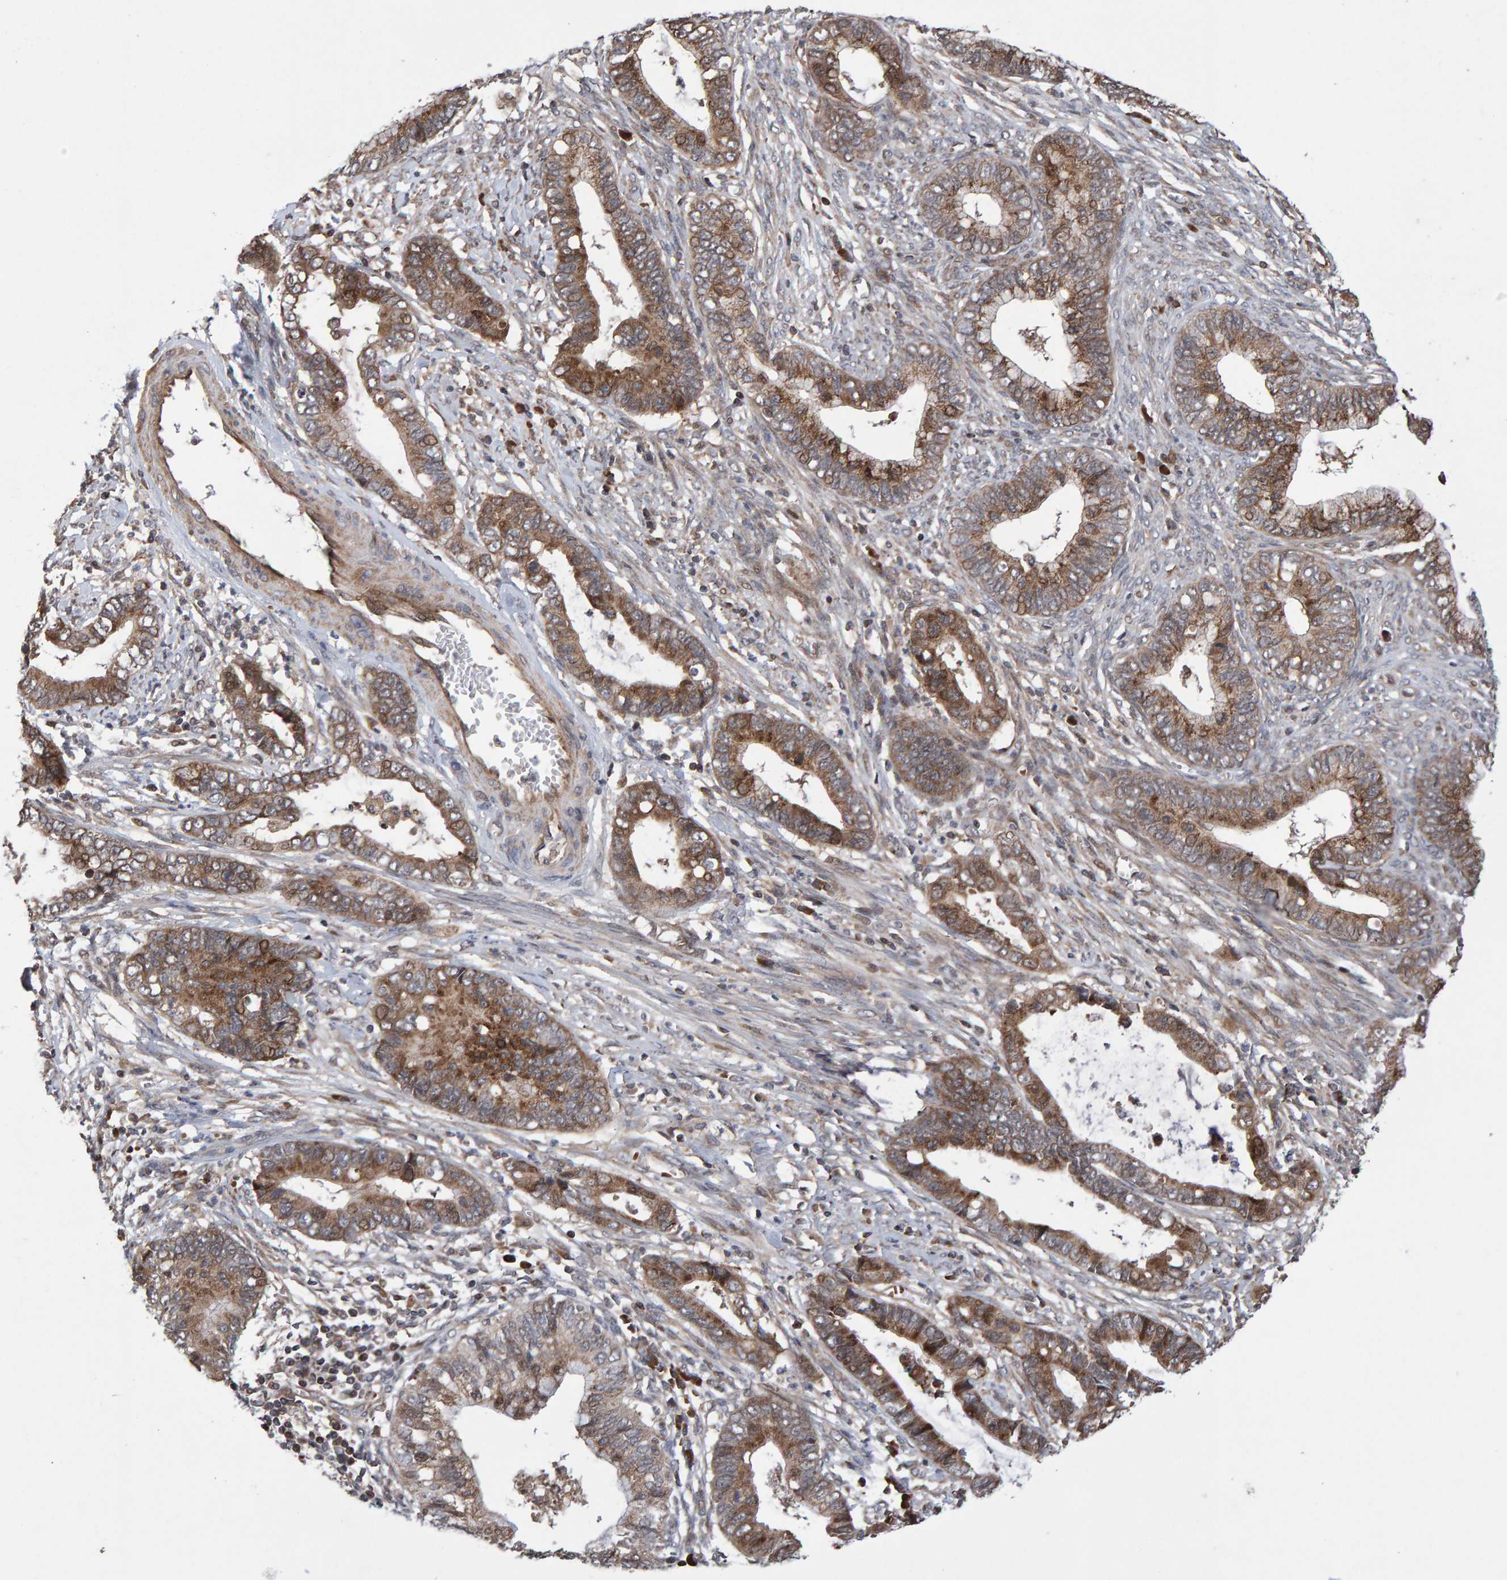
{"staining": {"intensity": "moderate", "quantity": ">75%", "location": "cytoplasmic/membranous"}, "tissue": "cervical cancer", "cell_type": "Tumor cells", "image_type": "cancer", "snomed": [{"axis": "morphology", "description": "Adenocarcinoma, NOS"}, {"axis": "topography", "description": "Cervix"}], "caption": "Cervical cancer (adenocarcinoma) stained with a brown dye exhibits moderate cytoplasmic/membranous positive positivity in about >75% of tumor cells.", "gene": "PECR", "patient": {"sex": "female", "age": 44}}